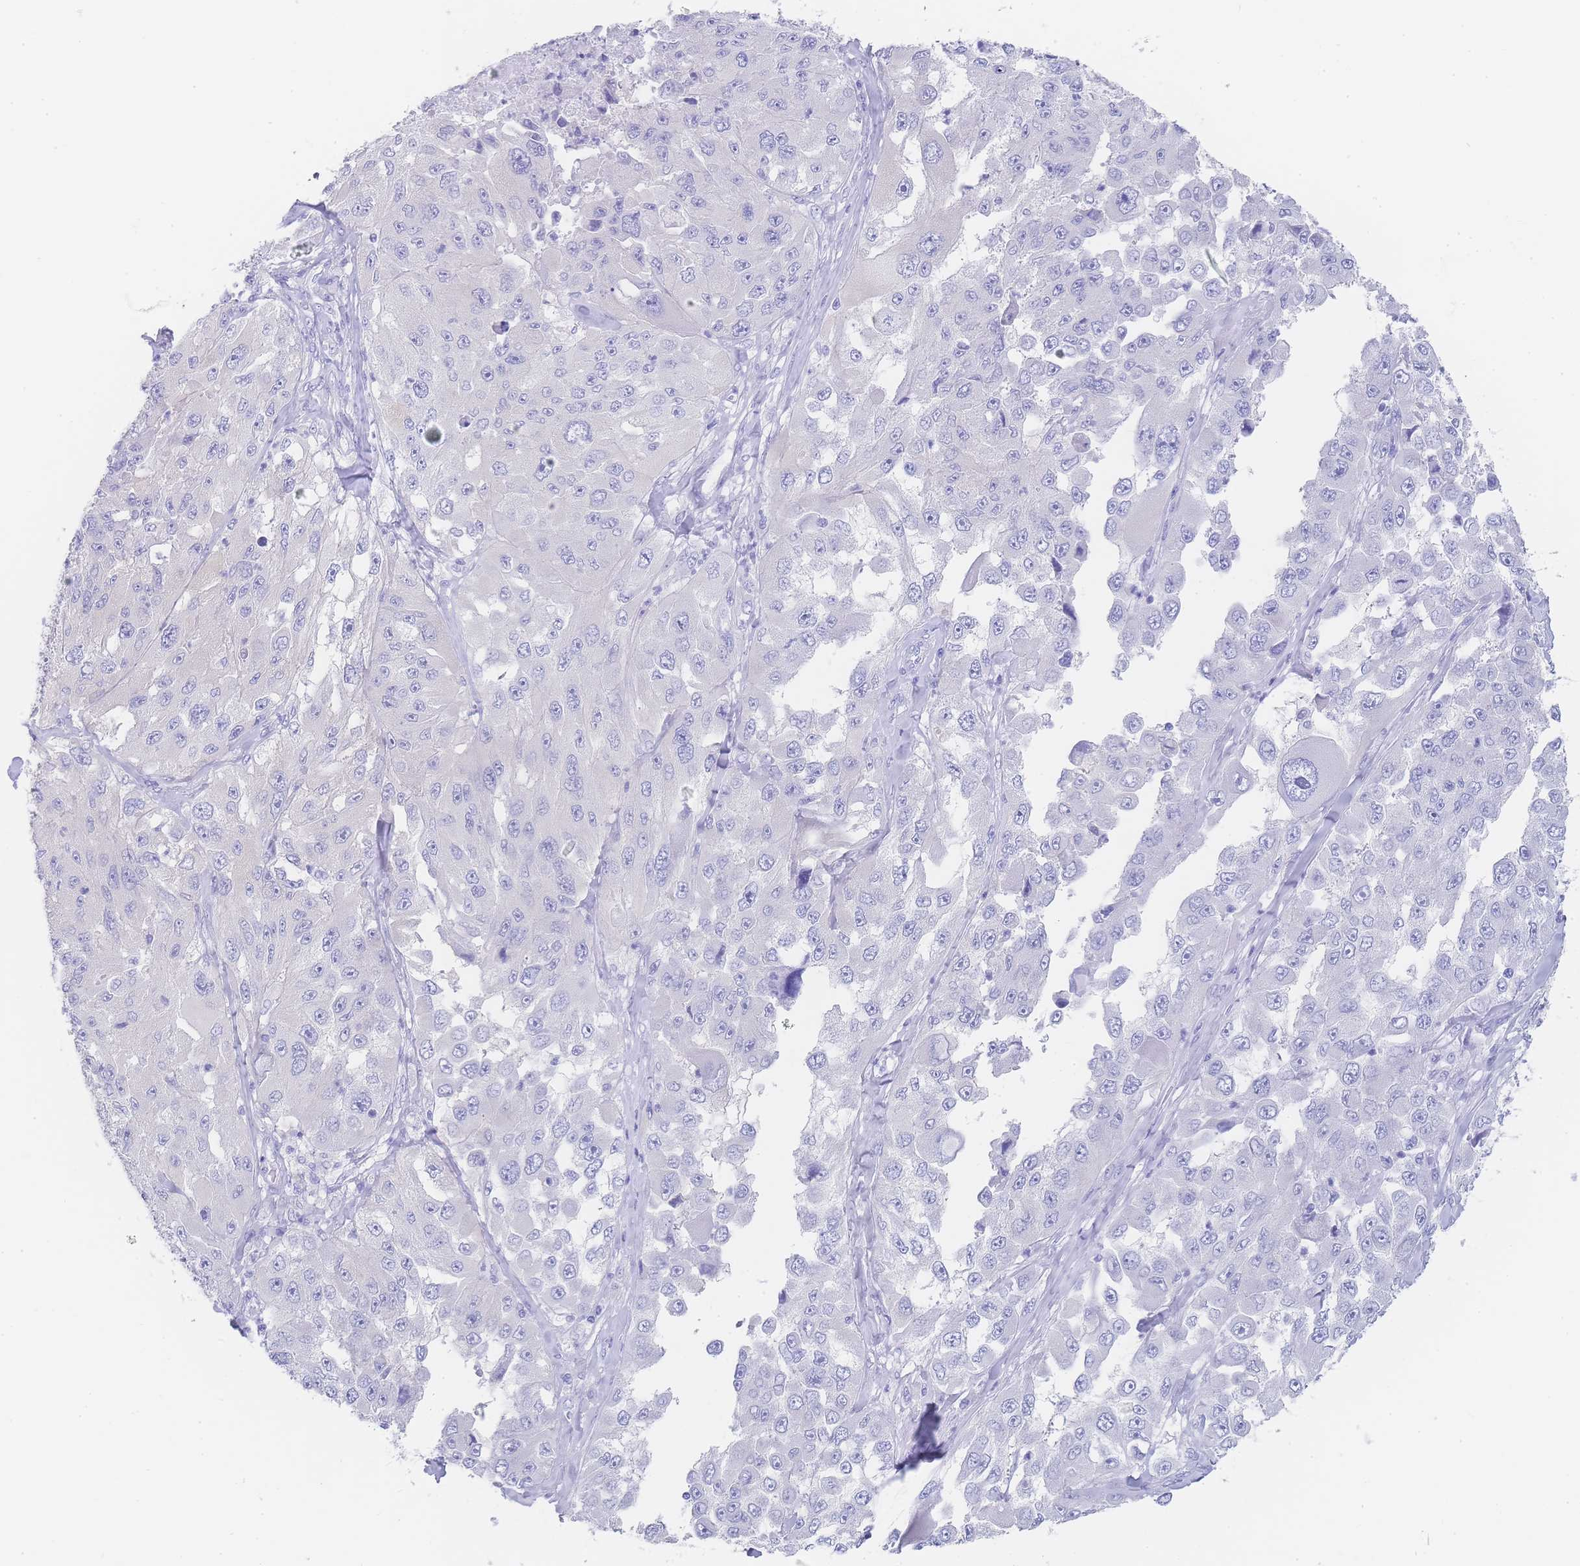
{"staining": {"intensity": "negative", "quantity": "none", "location": "none"}, "tissue": "melanoma", "cell_type": "Tumor cells", "image_type": "cancer", "snomed": [{"axis": "morphology", "description": "Malignant melanoma, Metastatic site"}, {"axis": "topography", "description": "Lymph node"}], "caption": "Immunohistochemistry (IHC) histopathology image of neoplastic tissue: malignant melanoma (metastatic site) stained with DAB (3,3'-diaminobenzidine) reveals no significant protein staining in tumor cells.", "gene": "LZTFL1", "patient": {"sex": "male", "age": 62}}